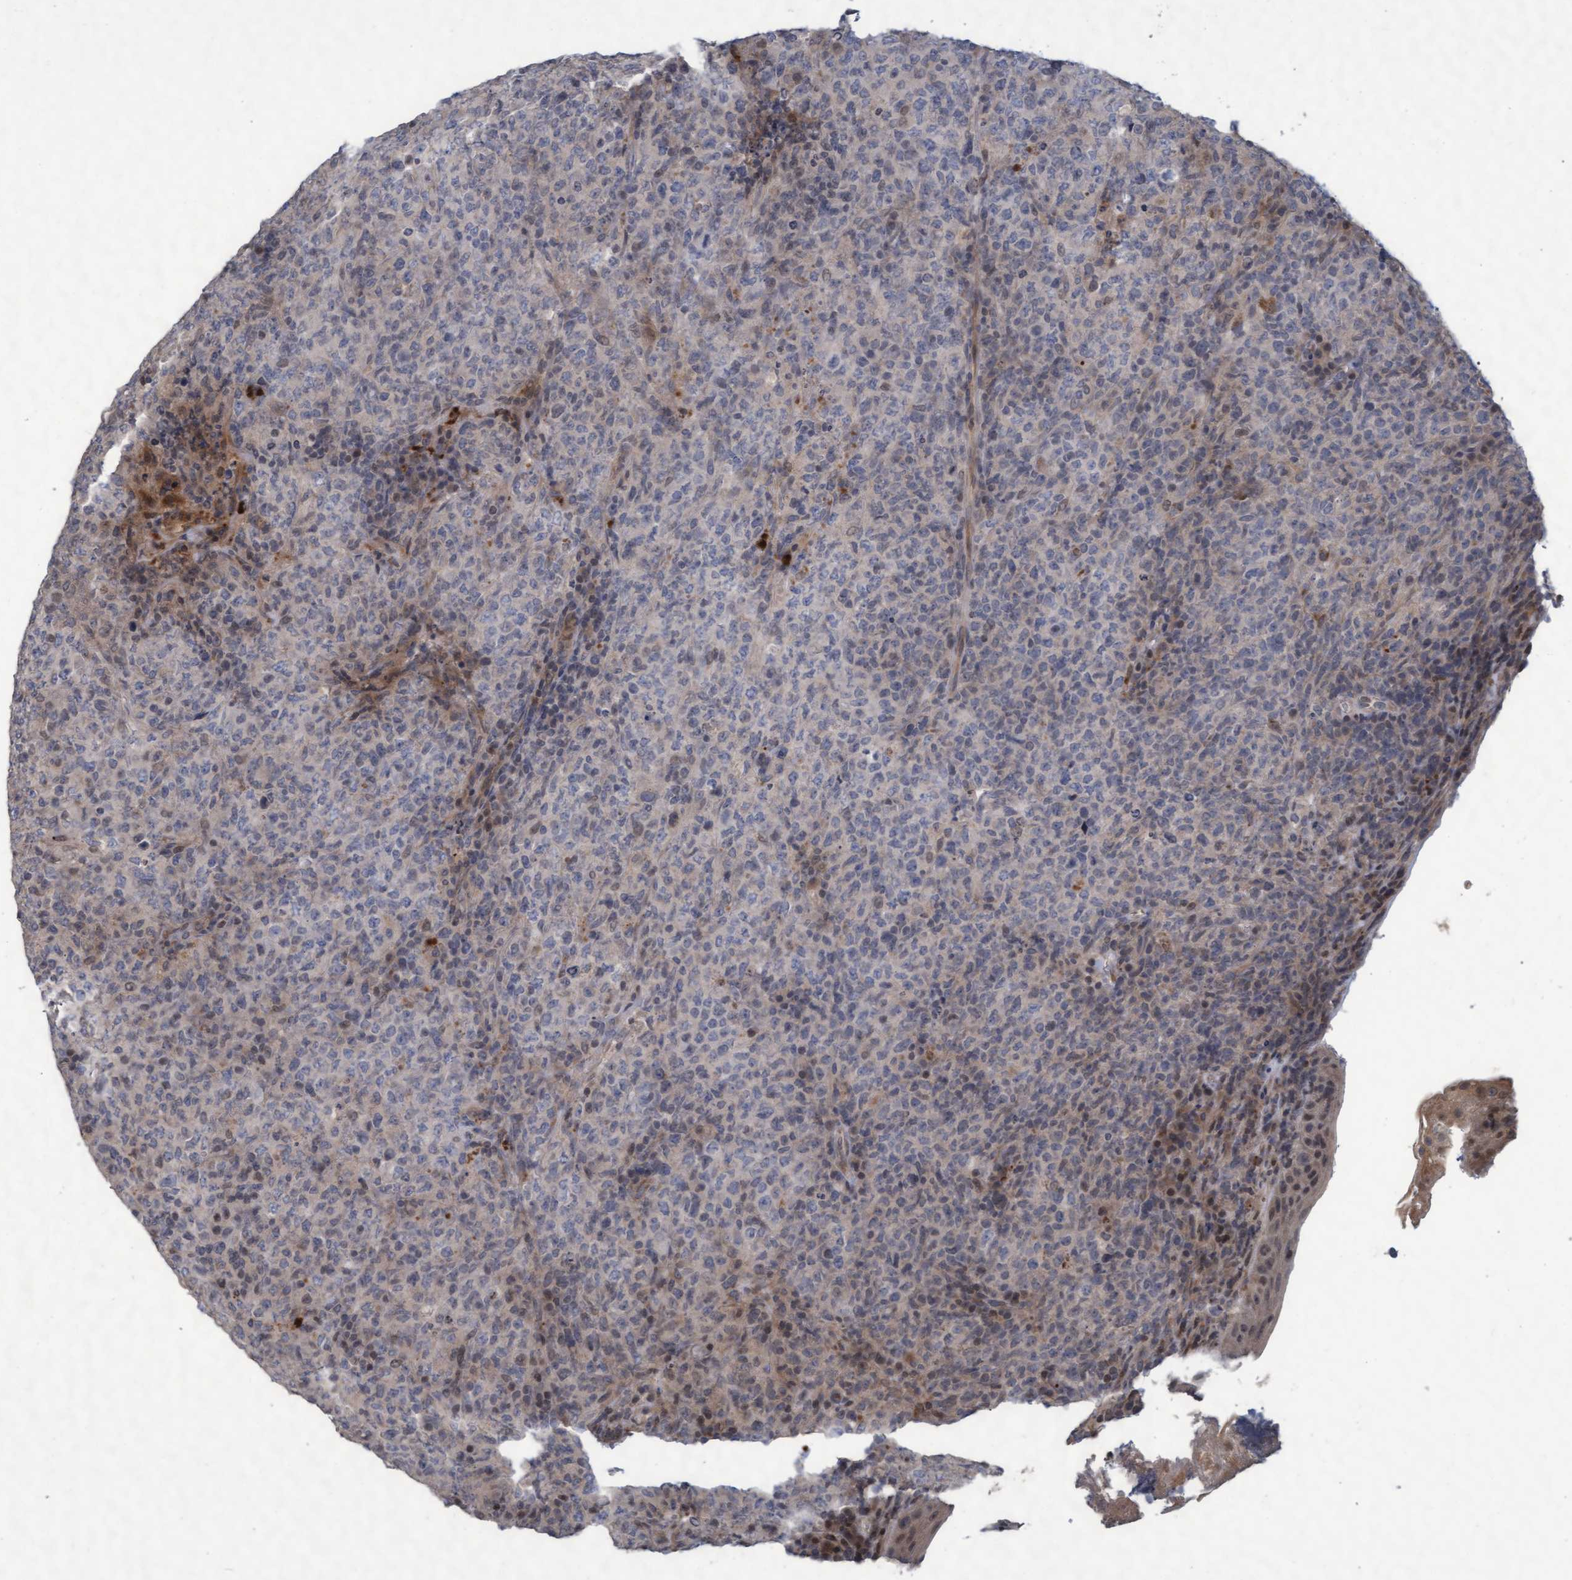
{"staining": {"intensity": "moderate", "quantity": "<25%", "location": "cytoplasmic/membranous,nuclear"}, "tissue": "lymphoma", "cell_type": "Tumor cells", "image_type": "cancer", "snomed": [{"axis": "morphology", "description": "Malignant lymphoma, non-Hodgkin's type, High grade"}, {"axis": "topography", "description": "Tonsil"}], "caption": "Protein analysis of lymphoma tissue exhibits moderate cytoplasmic/membranous and nuclear staining in approximately <25% of tumor cells.", "gene": "KCNC2", "patient": {"sex": "female", "age": 36}}